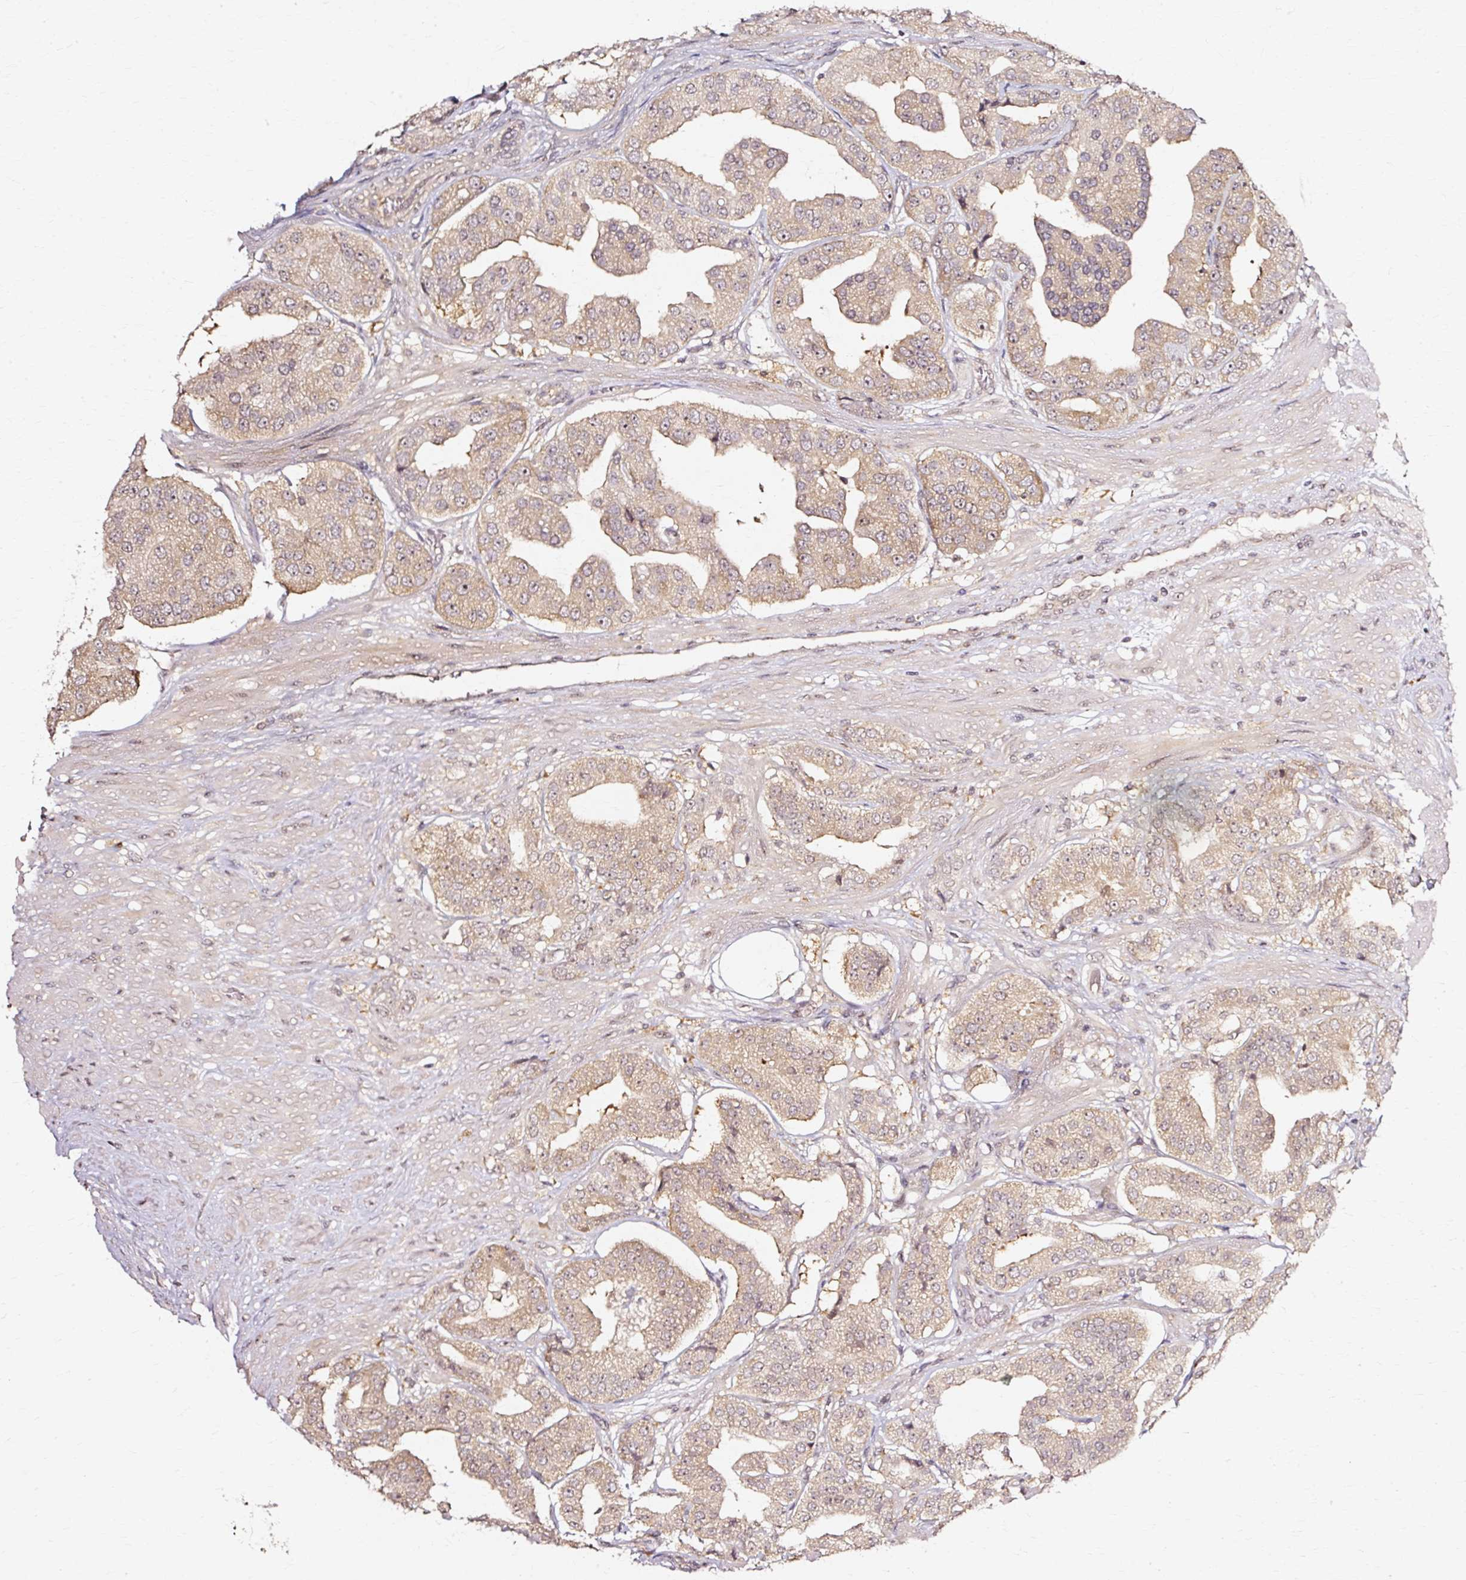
{"staining": {"intensity": "weak", "quantity": ">75%", "location": "cytoplasmic/membranous"}, "tissue": "prostate cancer", "cell_type": "Tumor cells", "image_type": "cancer", "snomed": [{"axis": "morphology", "description": "Adenocarcinoma, High grade"}, {"axis": "topography", "description": "Prostate"}], "caption": "Immunohistochemistry (IHC) staining of prostate high-grade adenocarcinoma, which reveals low levels of weak cytoplasmic/membranous staining in about >75% of tumor cells indicating weak cytoplasmic/membranous protein staining. The staining was performed using DAB (brown) for protein detection and nuclei were counterstained in hematoxylin (blue).", "gene": "RGPD5", "patient": {"sex": "male", "age": 63}}